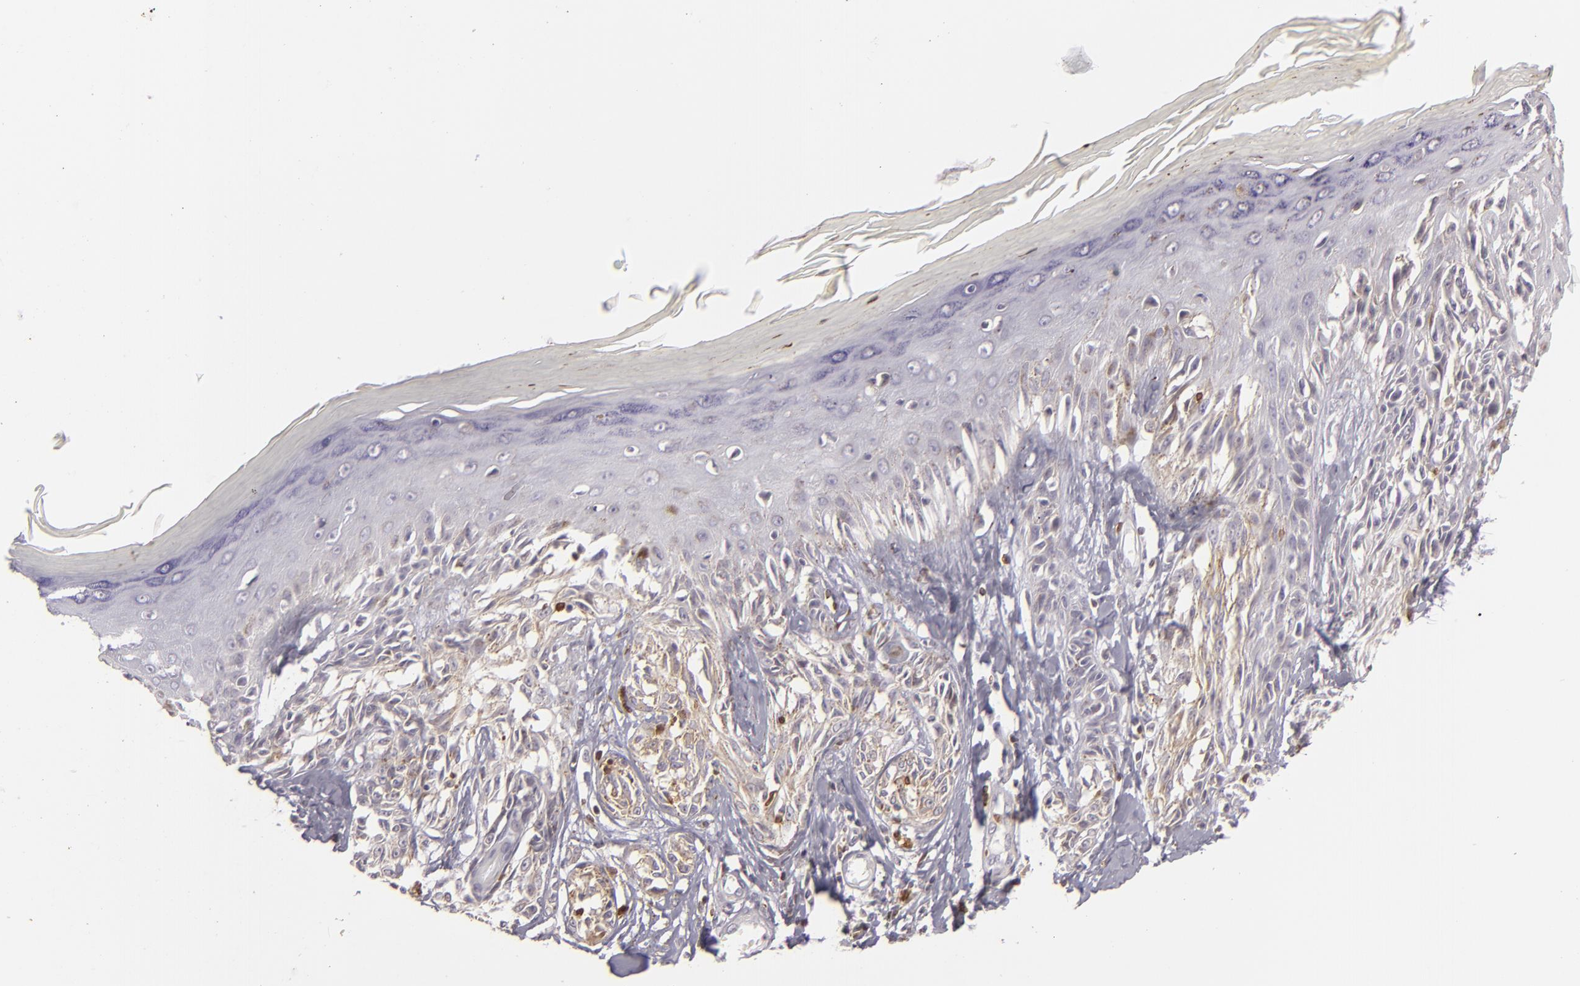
{"staining": {"intensity": "weak", "quantity": "25%-75%", "location": "cytoplasmic/membranous"}, "tissue": "melanoma", "cell_type": "Tumor cells", "image_type": "cancer", "snomed": [{"axis": "morphology", "description": "Malignant melanoma, NOS"}, {"axis": "topography", "description": "Skin"}], "caption": "Immunohistochemical staining of human malignant melanoma reveals low levels of weak cytoplasmic/membranous expression in about 25%-75% of tumor cells.", "gene": "APOBEC3G", "patient": {"sex": "female", "age": 77}}